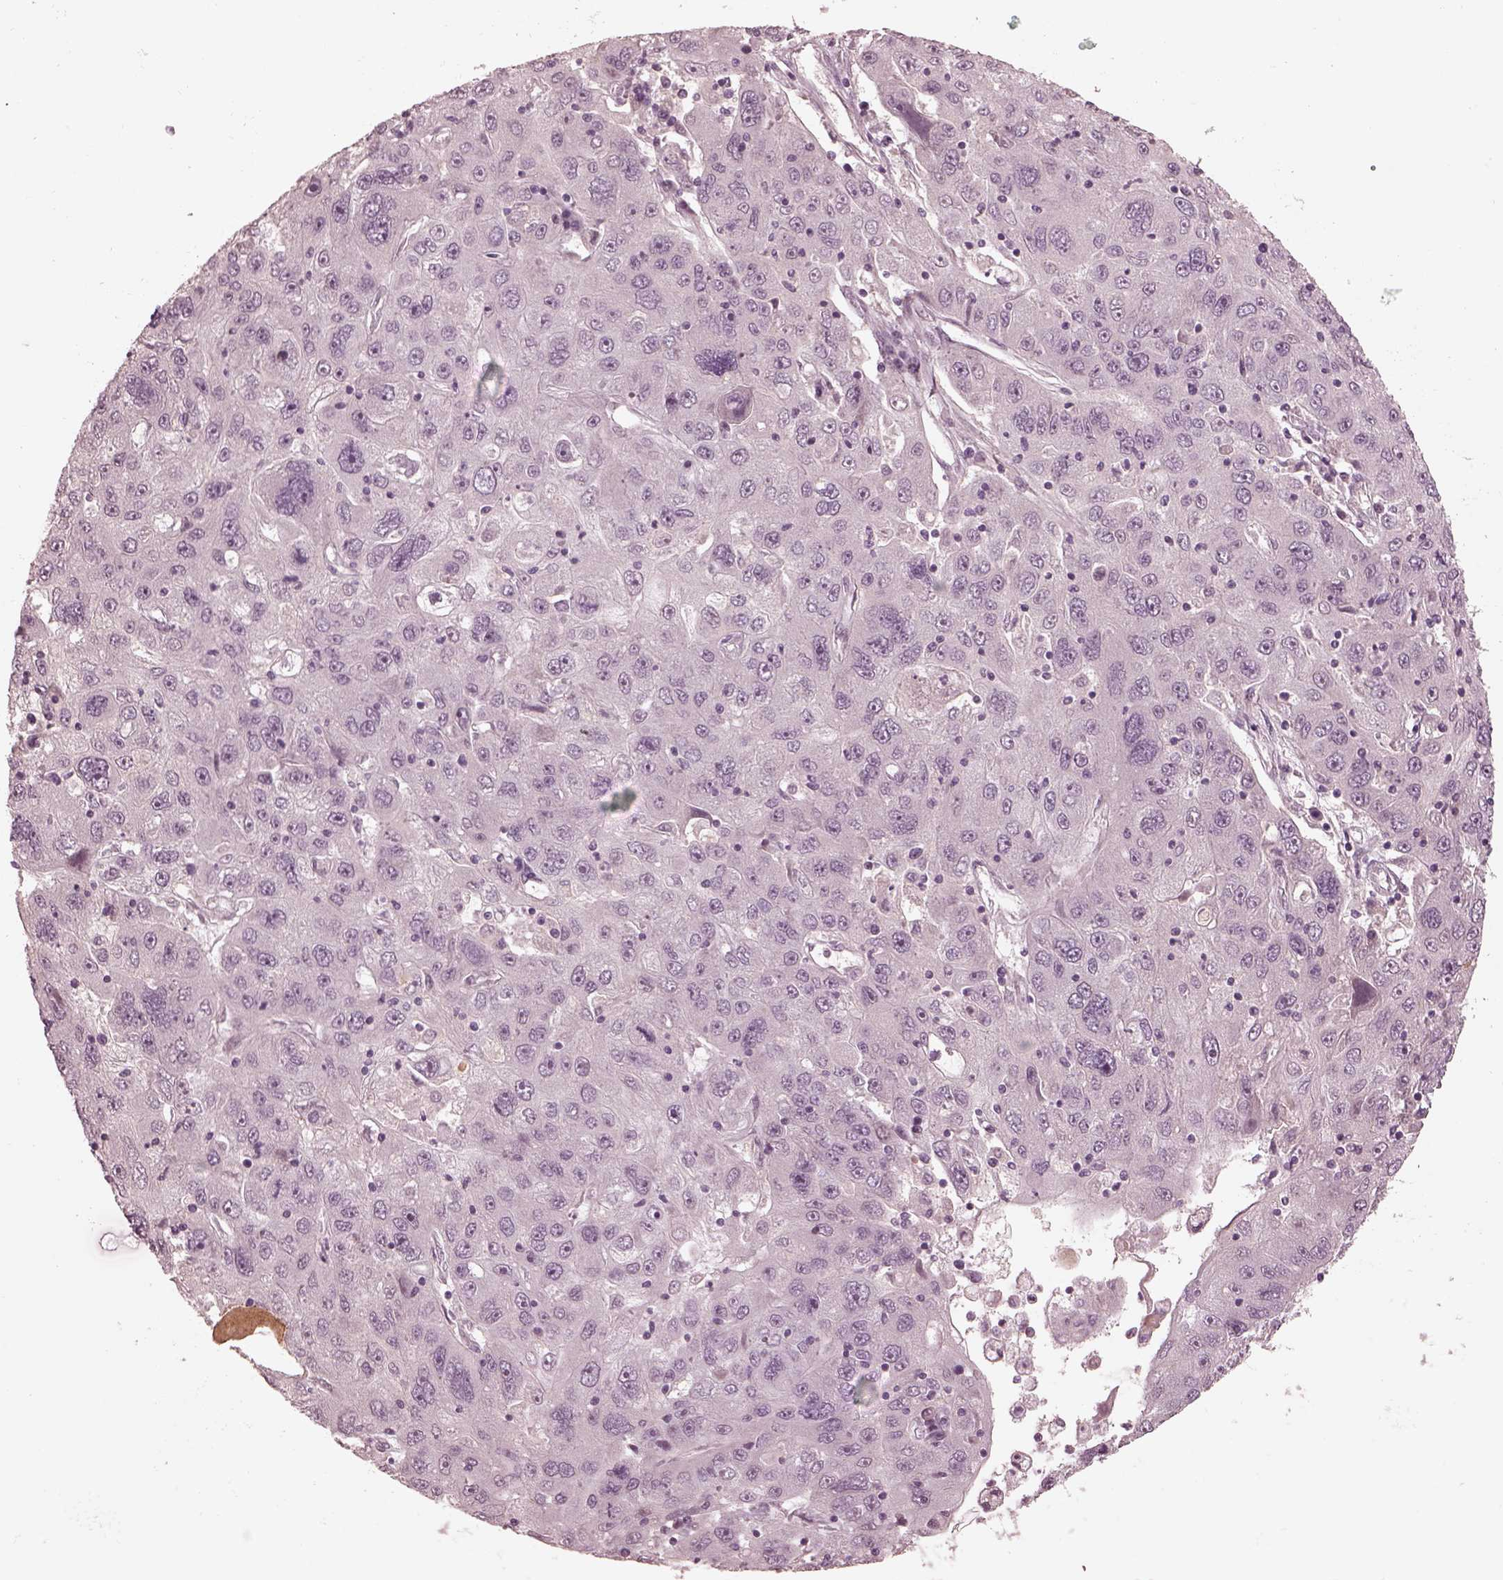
{"staining": {"intensity": "negative", "quantity": "none", "location": "none"}, "tissue": "stomach cancer", "cell_type": "Tumor cells", "image_type": "cancer", "snomed": [{"axis": "morphology", "description": "Adenocarcinoma, NOS"}, {"axis": "topography", "description": "Stomach"}], "caption": "Immunohistochemistry histopathology image of neoplastic tissue: stomach adenocarcinoma stained with DAB shows no significant protein expression in tumor cells. (DAB (3,3'-diaminobenzidine) IHC, high magnification).", "gene": "KCNA2", "patient": {"sex": "male", "age": 56}}